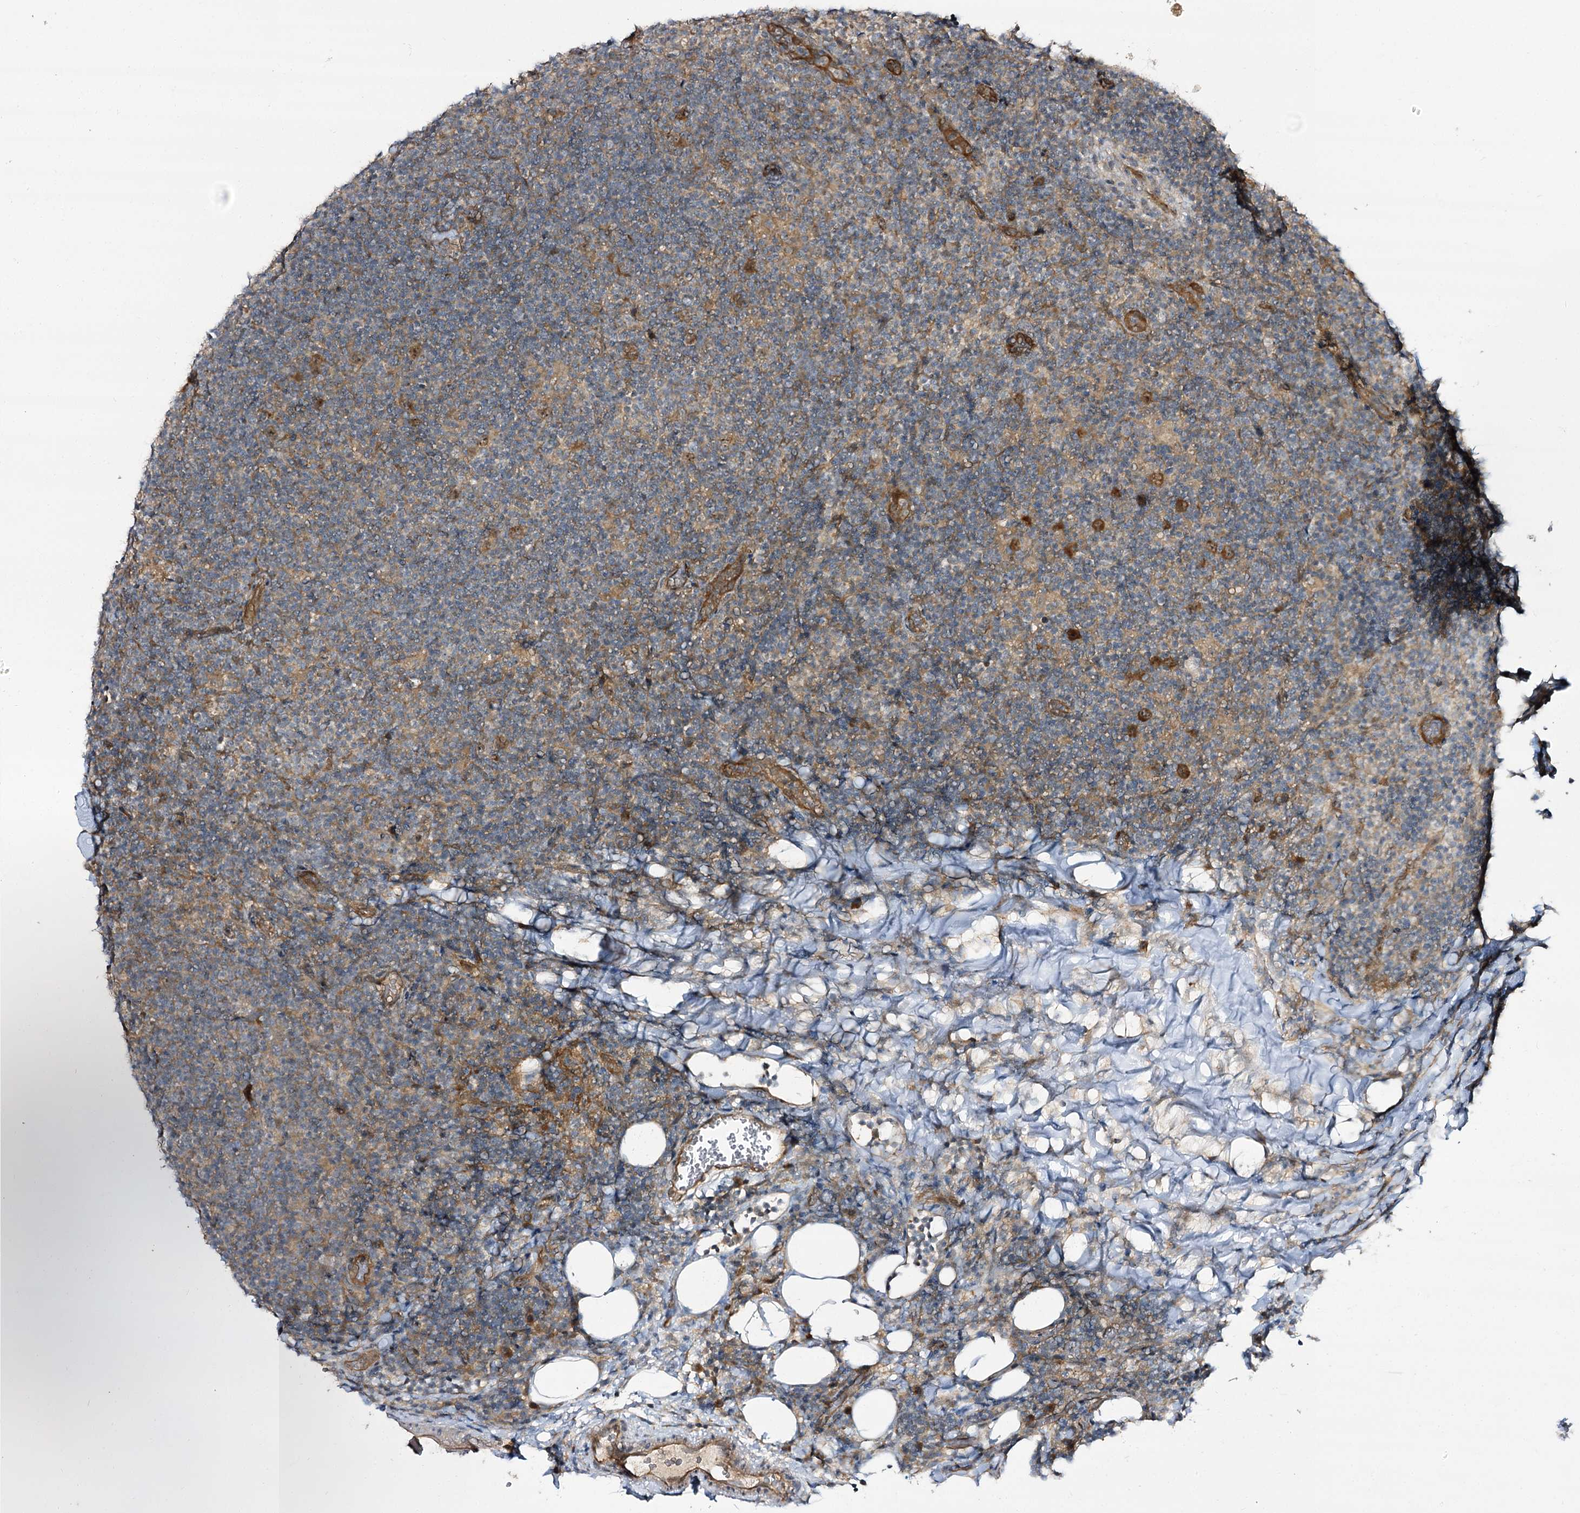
{"staining": {"intensity": "moderate", "quantity": ">75%", "location": "cytoplasmic/membranous"}, "tissue": "lymphoma", "cell_type": "Tumor cells", "image_type": "cancer", "snomed": [{"axis": "morphology", "description": "Hodgkin's disease, NOS"}, {"axis": "topography", "description": "Lymph node"}], "caption": "There is medium levels of moderate cytoplasmic/membranous expression in tumor cells of lymphoma, as demonstrated by immunohistochemical staining (brown color).", "gene": "C11orf80", "patient": {"sex": "female", "age": 57}}